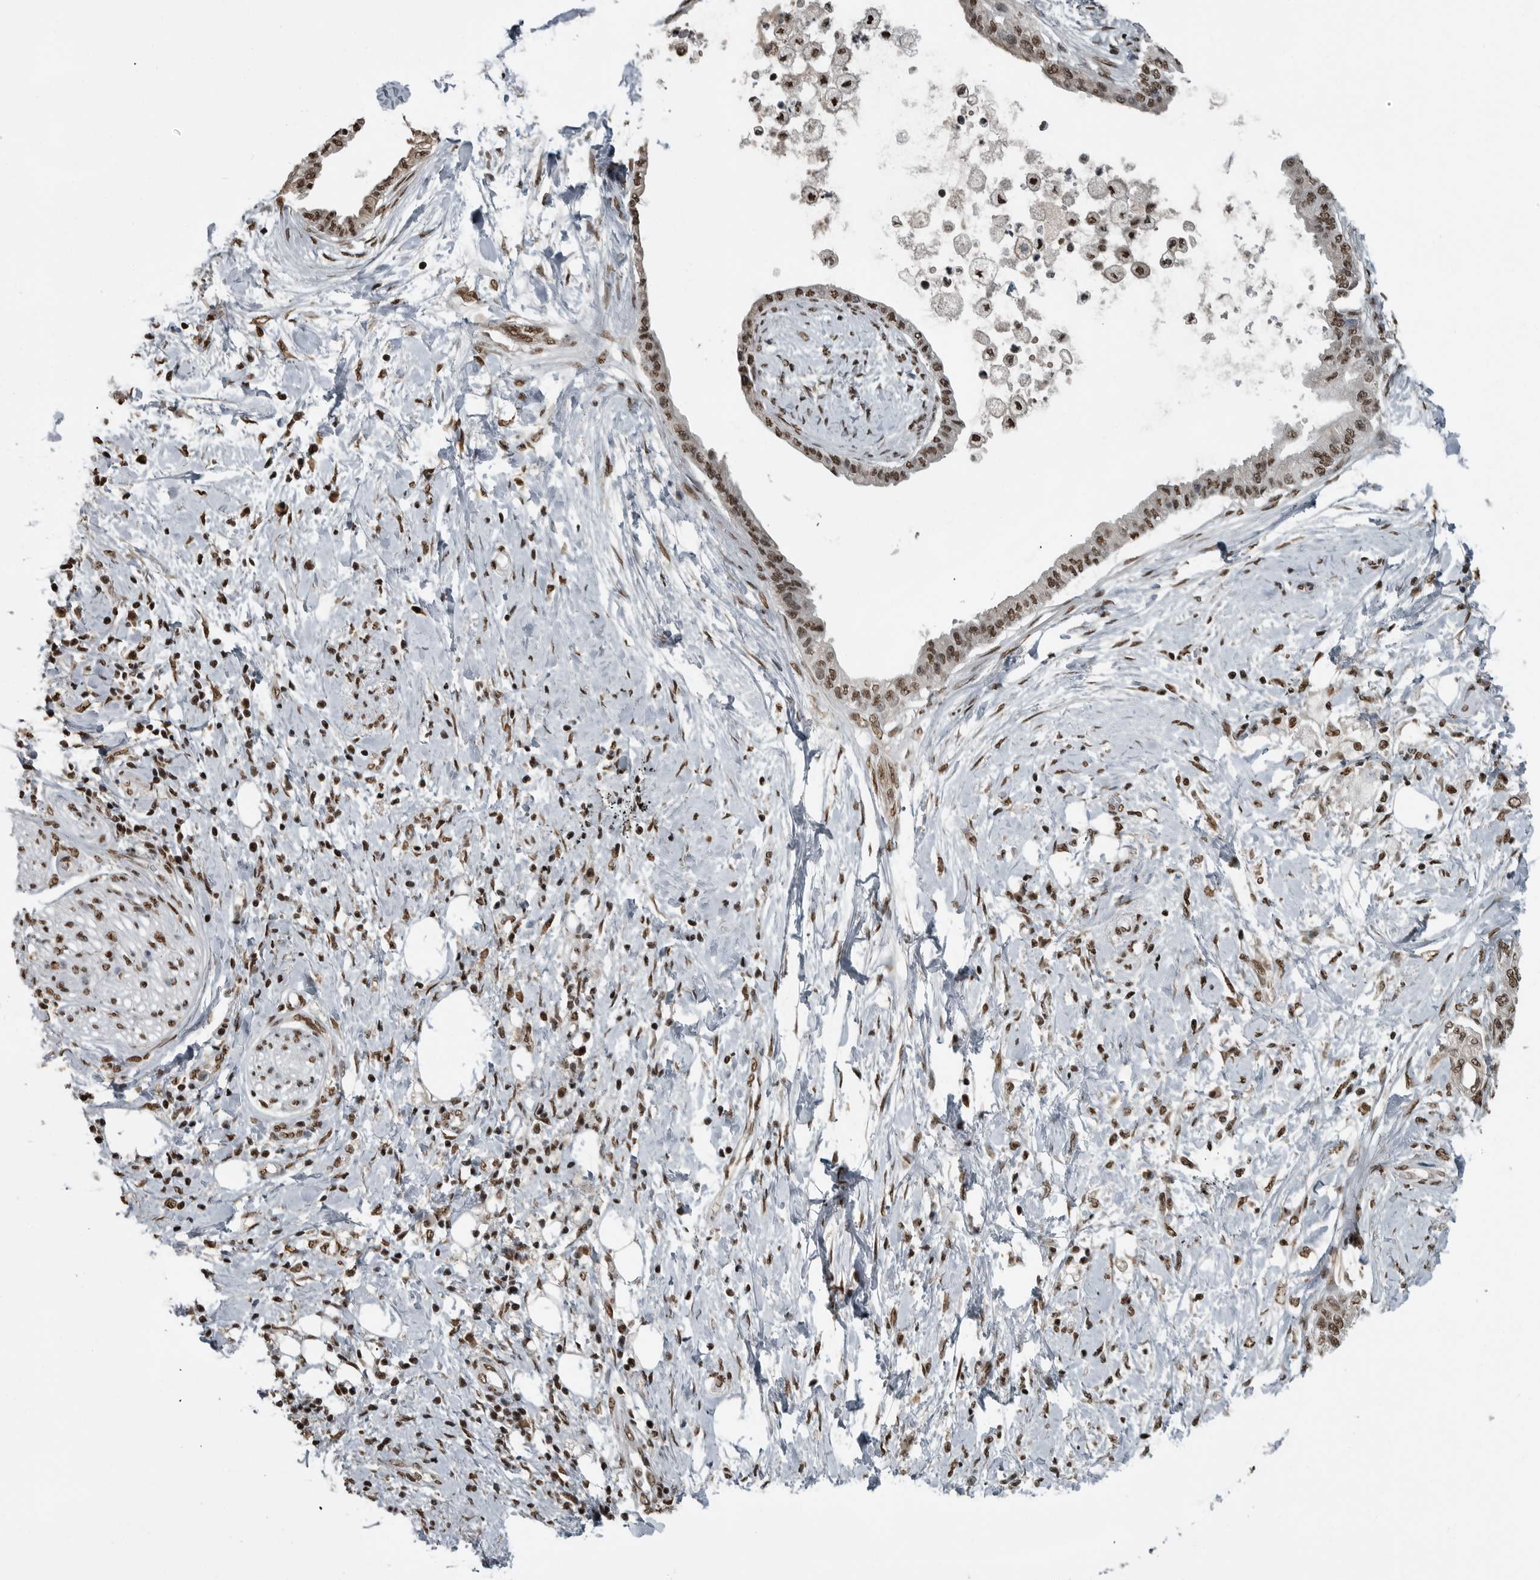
{"staining": {"intensity": "moderate", "quantity": ">75%", "location": "nuclear"}, "tissue": "pancreatic cancer", "cell_type": "Tumor cells", "image_type": "cancer", "snomed": [{"axis": "morphology", "description": "Normal tissue, NOS"}, {"axis": "morphology", "description": "Adenocarcinoma, NOS"}, {"axis": "topography", "description": "Pancreas"}, {"axis": "topography", "description": "Duodenum"}], "caption": "There is medium levels of moderate nuclear staining in tumor cells of pancreatic adenocarcinoma, as demonstrated by immunohistochemical staining (brown color).", "gene": "TGS1", "patient": {"sex": "female", "age": 60}}